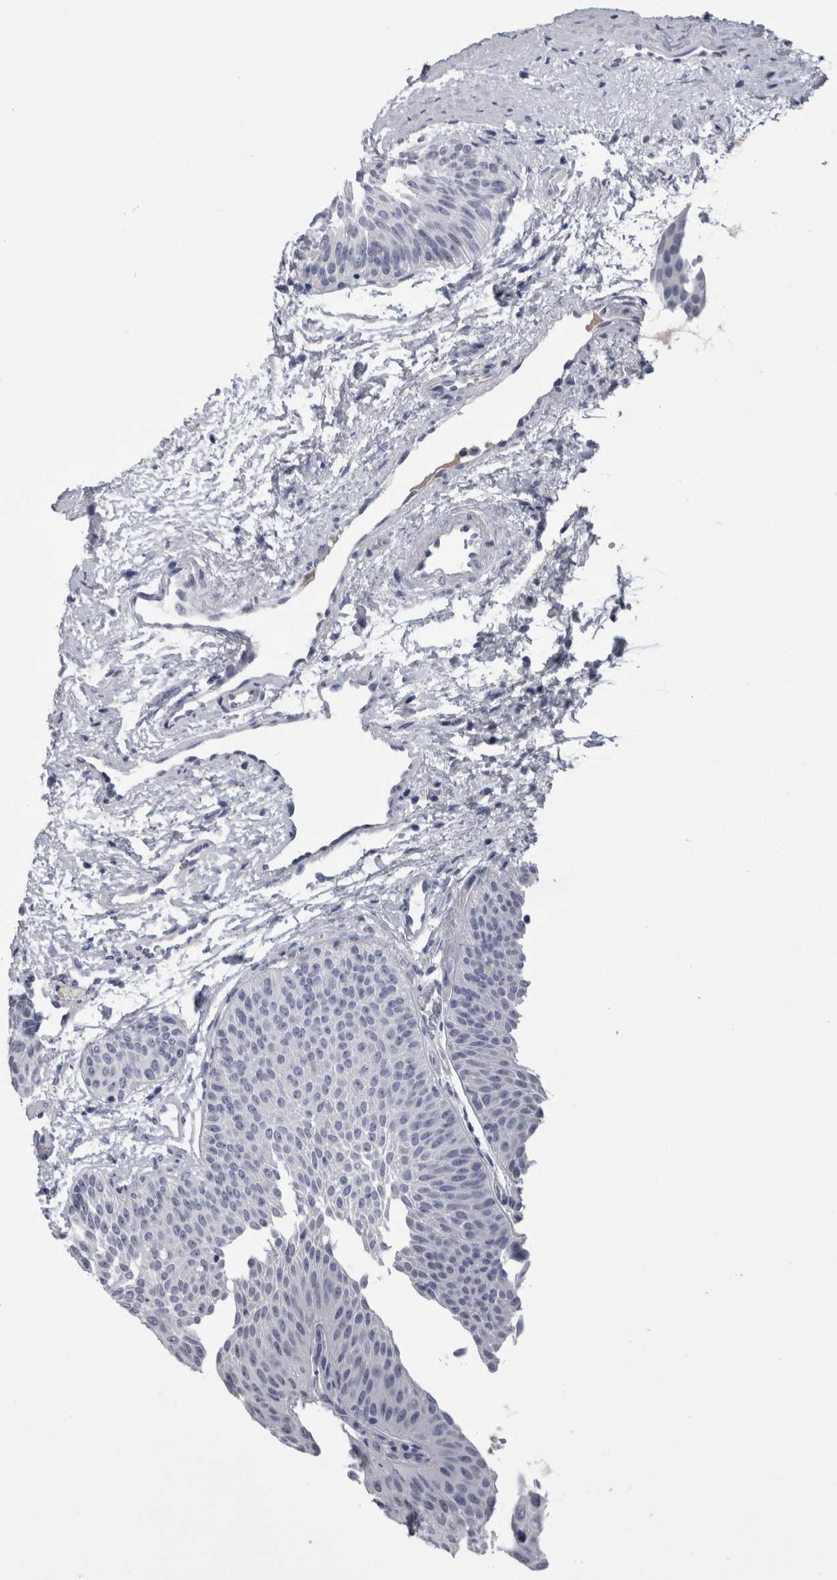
{"staining": {"intensity": "negative", "quantity": "none", "location": "none"}, "tissue": "urothelial cancer", "cell_type": "Tumor cells", "image_type": "cancer", "snomed": [{"axis": "morphology", "description": "Urothelial carcinoma, Low grade"}, {"axis": "topography", "description": "Urinary bladder"}], "caption": "Immunohistochemistry (IHC) histopathology image of neoplastic tissue: urothelial cancer stained with DAB (3,3'-diaminobenzidine) displays no significant protein positivity in tumor cells.", "gene": "PAX5", "patient": {"sex": "female", "age": 60}}